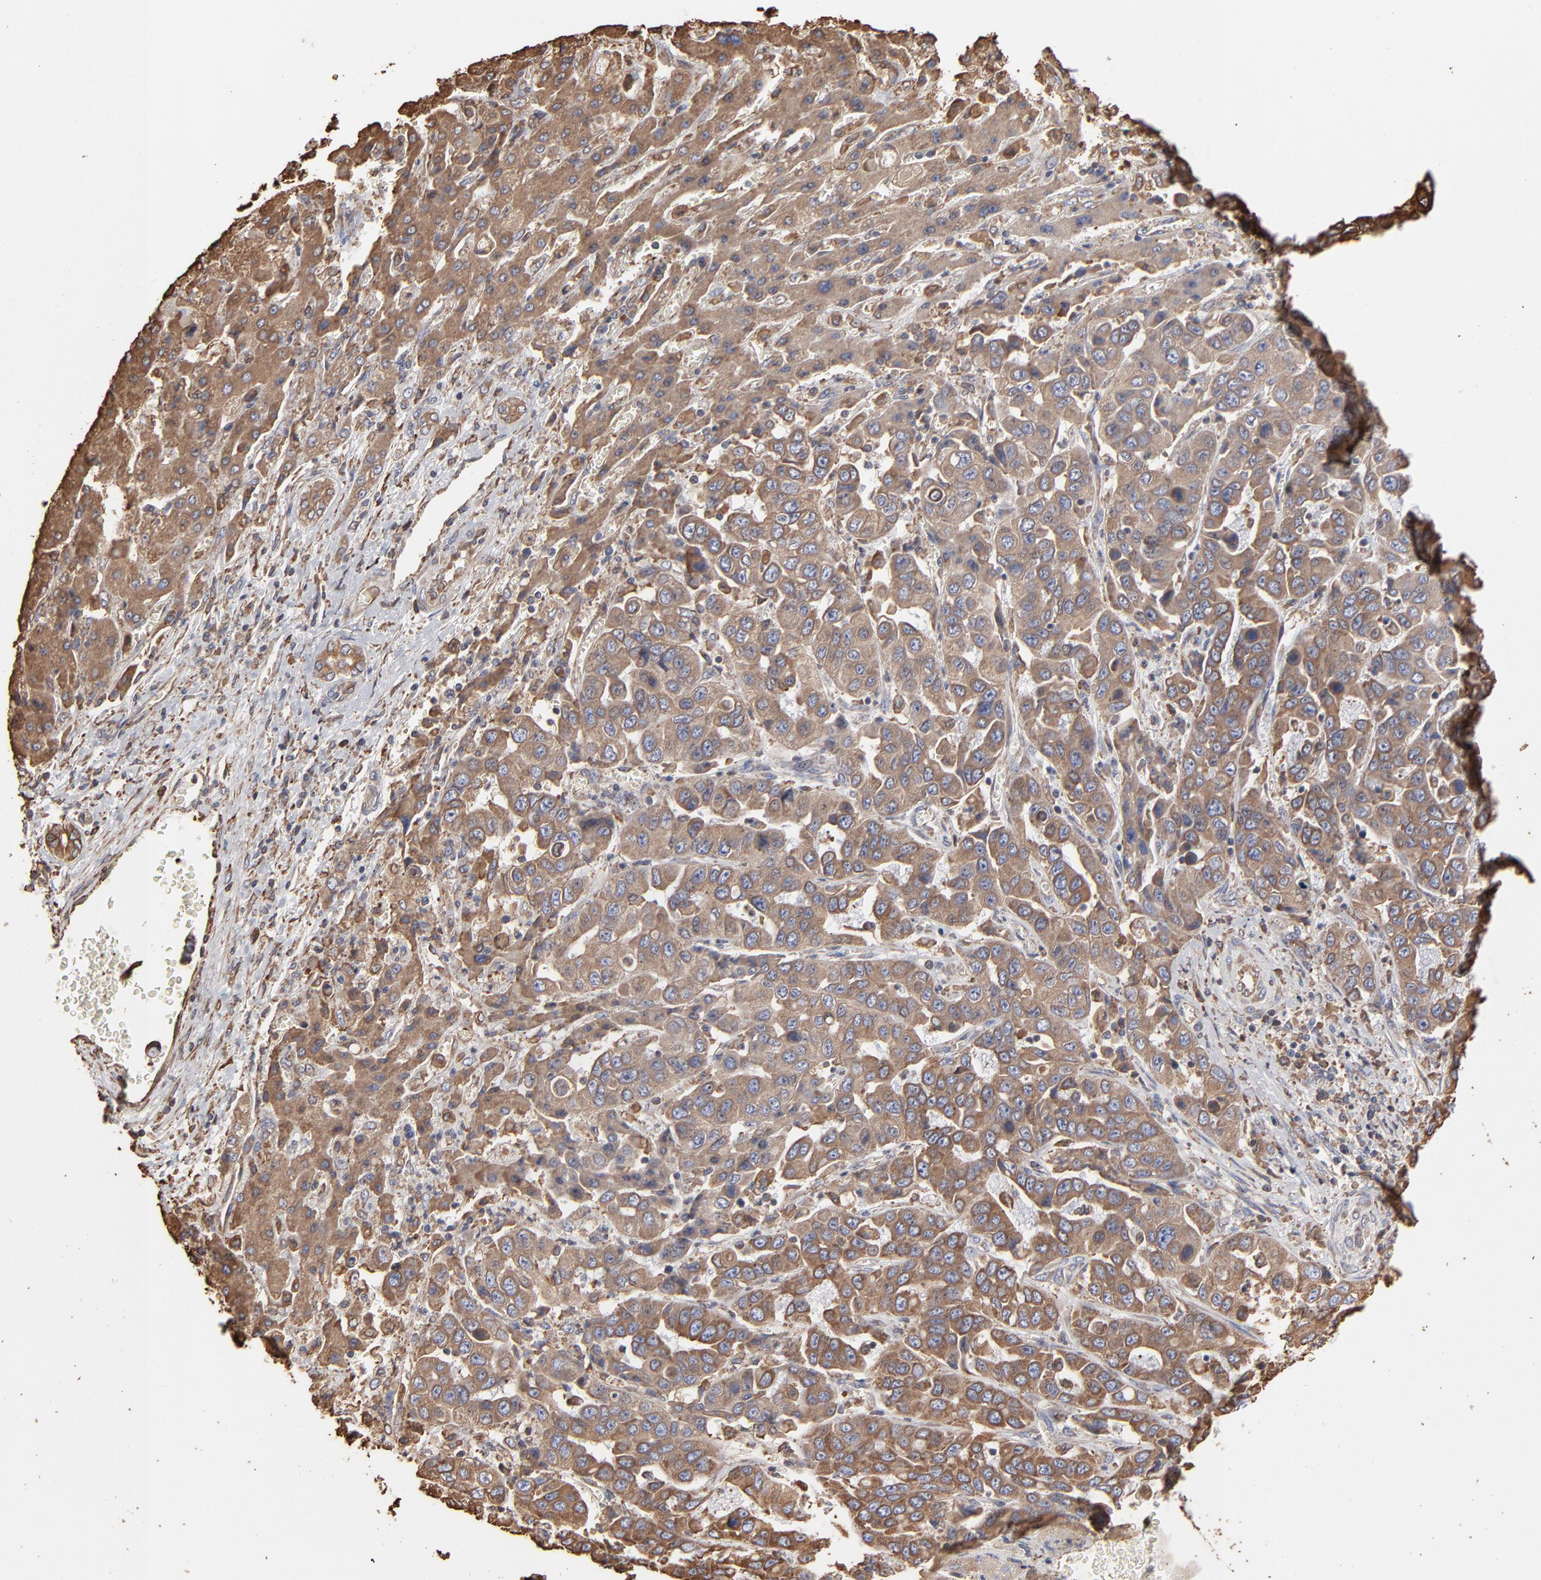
{"staining": {"intensity": "moderate", "quantity": ">75%", "location": "cytoplasmic/membranous"}, "tissue": "liver cancer", "cell_type": "Tumor cells", "image_type": "cancer", "snomed": [{"axis": "morphology", "description": "Cholangiocarcinoma"}, {"axis": "topography", "description": "Liver"}], "caption": "Protein staining shows moderate cytoplasmic/membranous staining in about >75% of tumor cells in liver cholangiocarcinoma. (Brightfield microscopy of DAB IHC at high magnification).", "gene": "PDIA3", "patient": {"sex": "female", "age": 52}}